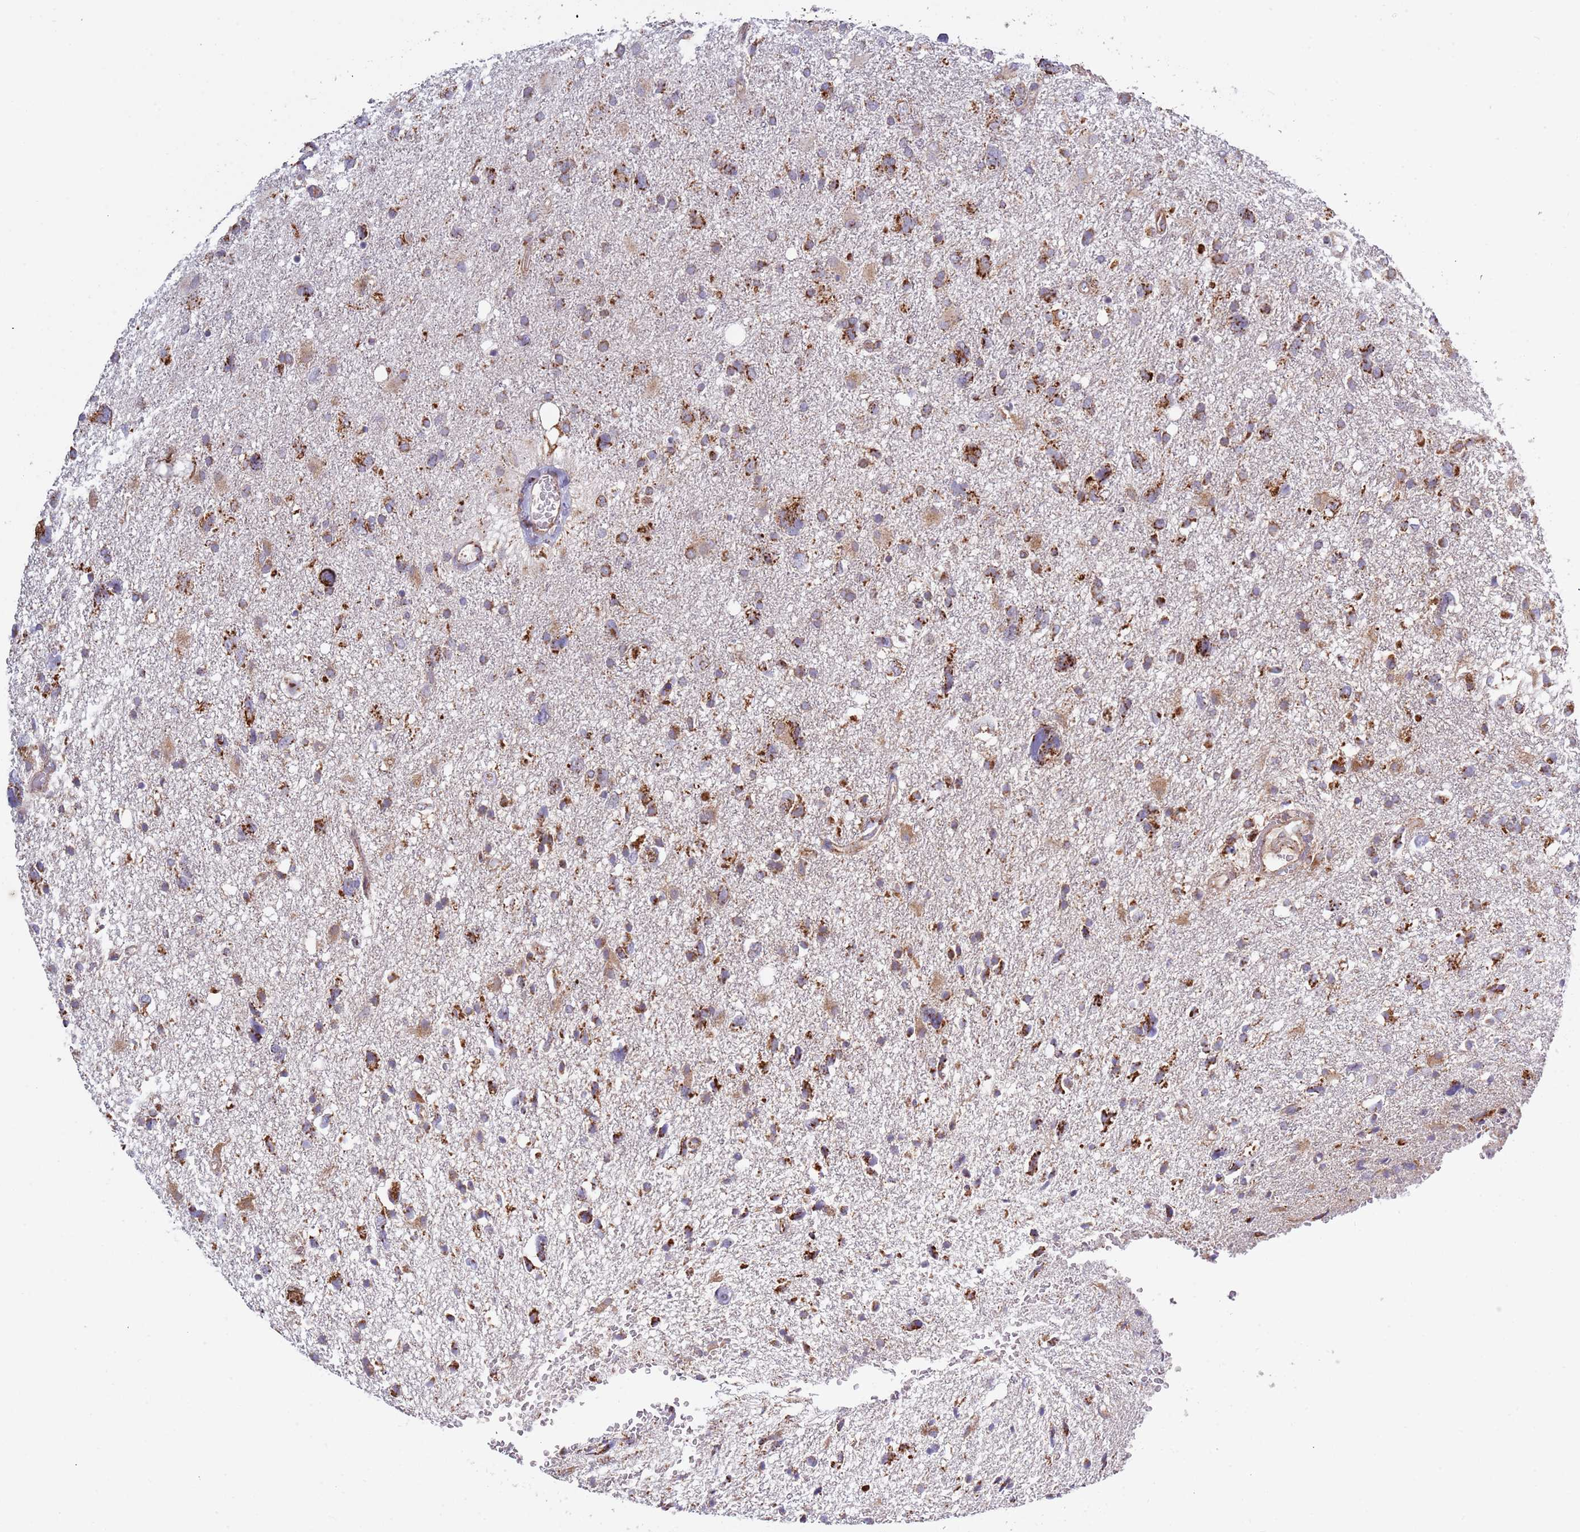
{"staining": {"intensity": "moderate", "quantity": ">75%", "location": "cytoplasmic/membranous"}, "tissue": "glioma", "cell_type": "Tumor cells", "image_type": "cancer", "snomed": [{"axis": "morphology", "description": "Glioma, malignant, High grade"}, {"axis": "topography", "description": "Brain"}], "caption": "Immunohistochemical staining of malignant glioma (high-grade) demonstrates moderate cytoplasmic/membranous protein positivity in about >75% of tumor cells.", "gene": "IRS4", "patient": {"sex": "male", "age": 61}}